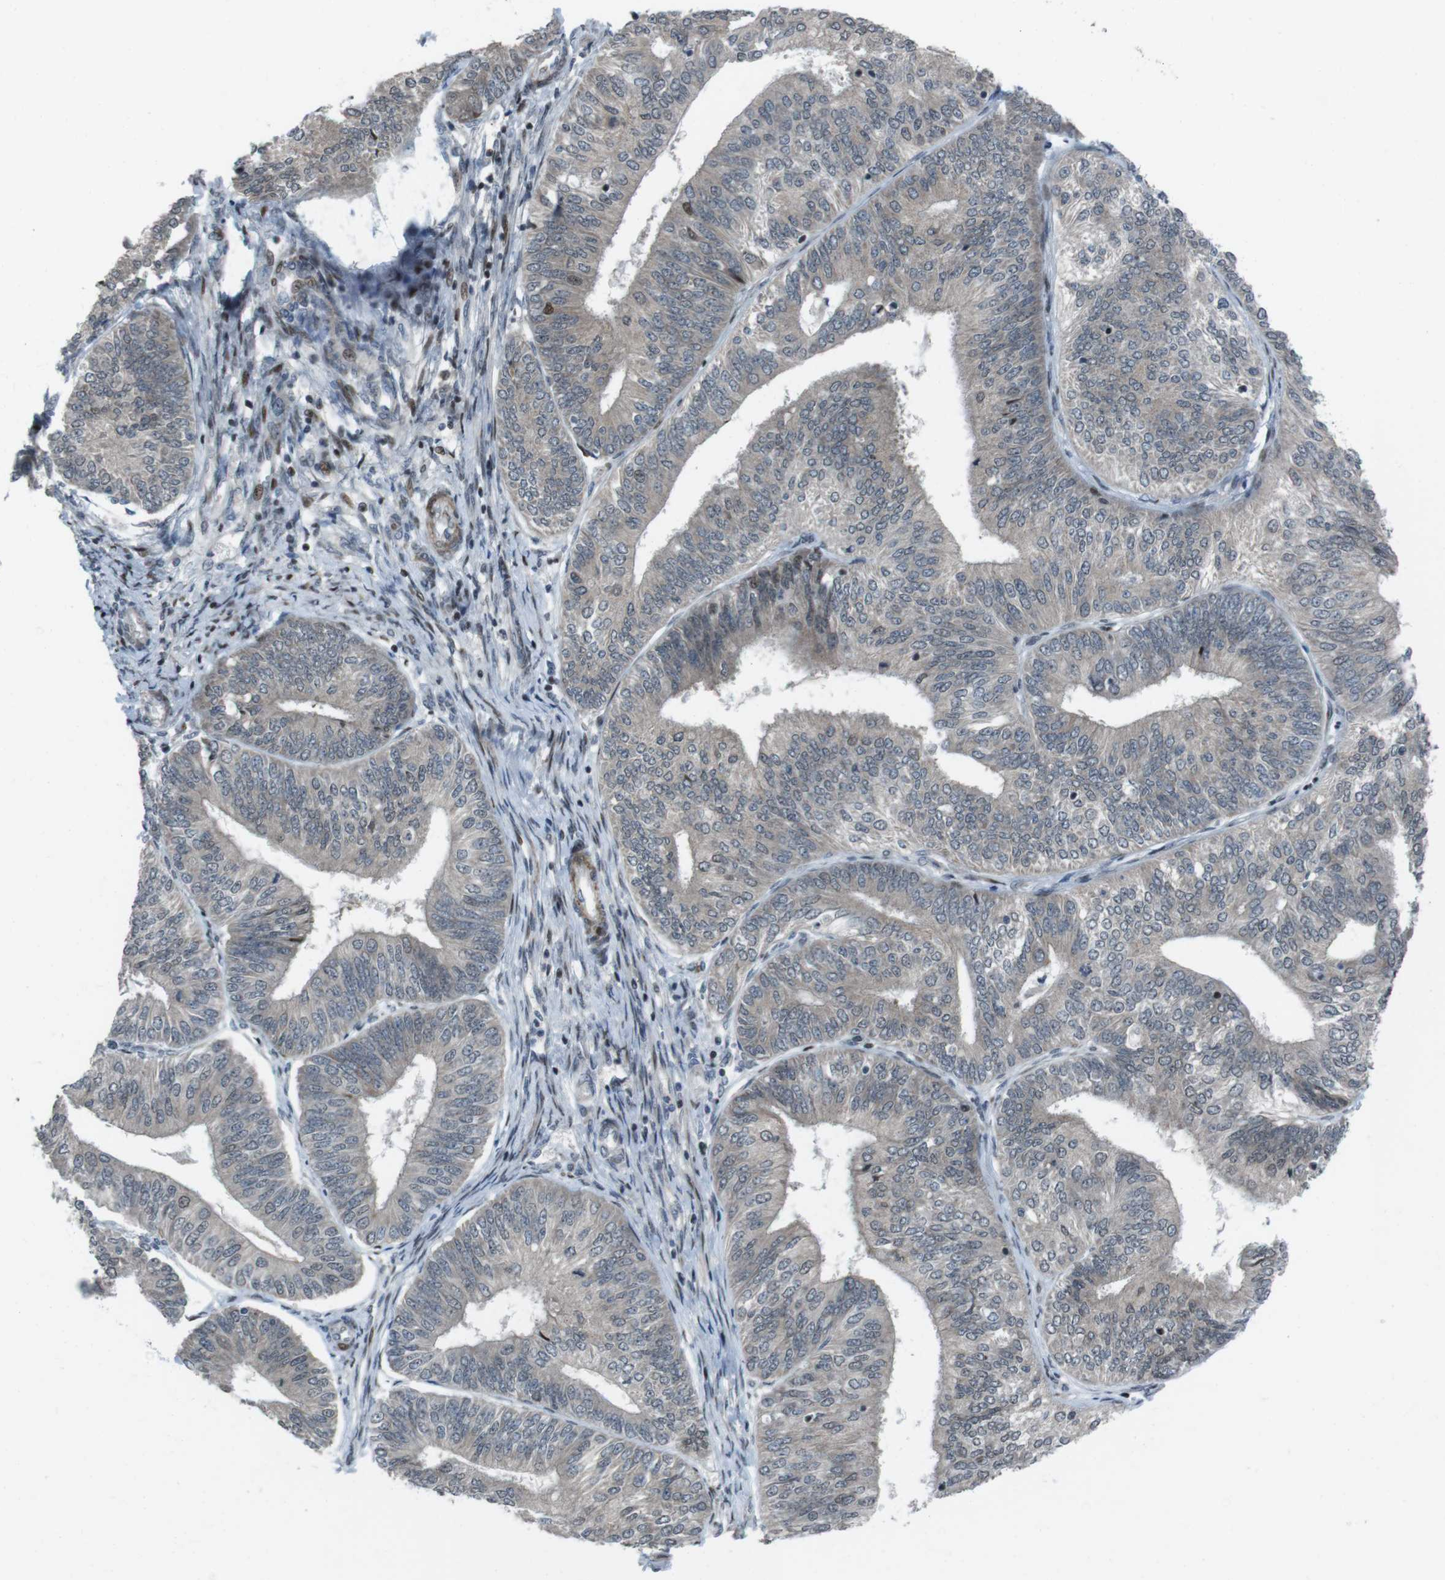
{"staining": {"intensity": "strong", "quantity": "<25%", "location": "nuclear"}, "tissue": "endometrial cancer", "cell_type": "Tumor cells", "image_type": "cancer", "snomed": [{"axis": "morphology", "description": "Adenocarcinoma, NOS"}, {"axis": "topography", "description": "Endometrium"}], "caption": "Brown immunohistochemical staining in human endometrial cancer demonstrates strong nuclear expression in approximately <25% of tumor cells. (DAB = brown stain, brightfield microscopy at high magnification).", "gene": "PBRM1", "patient": {"sex": "female", "age": 58}}